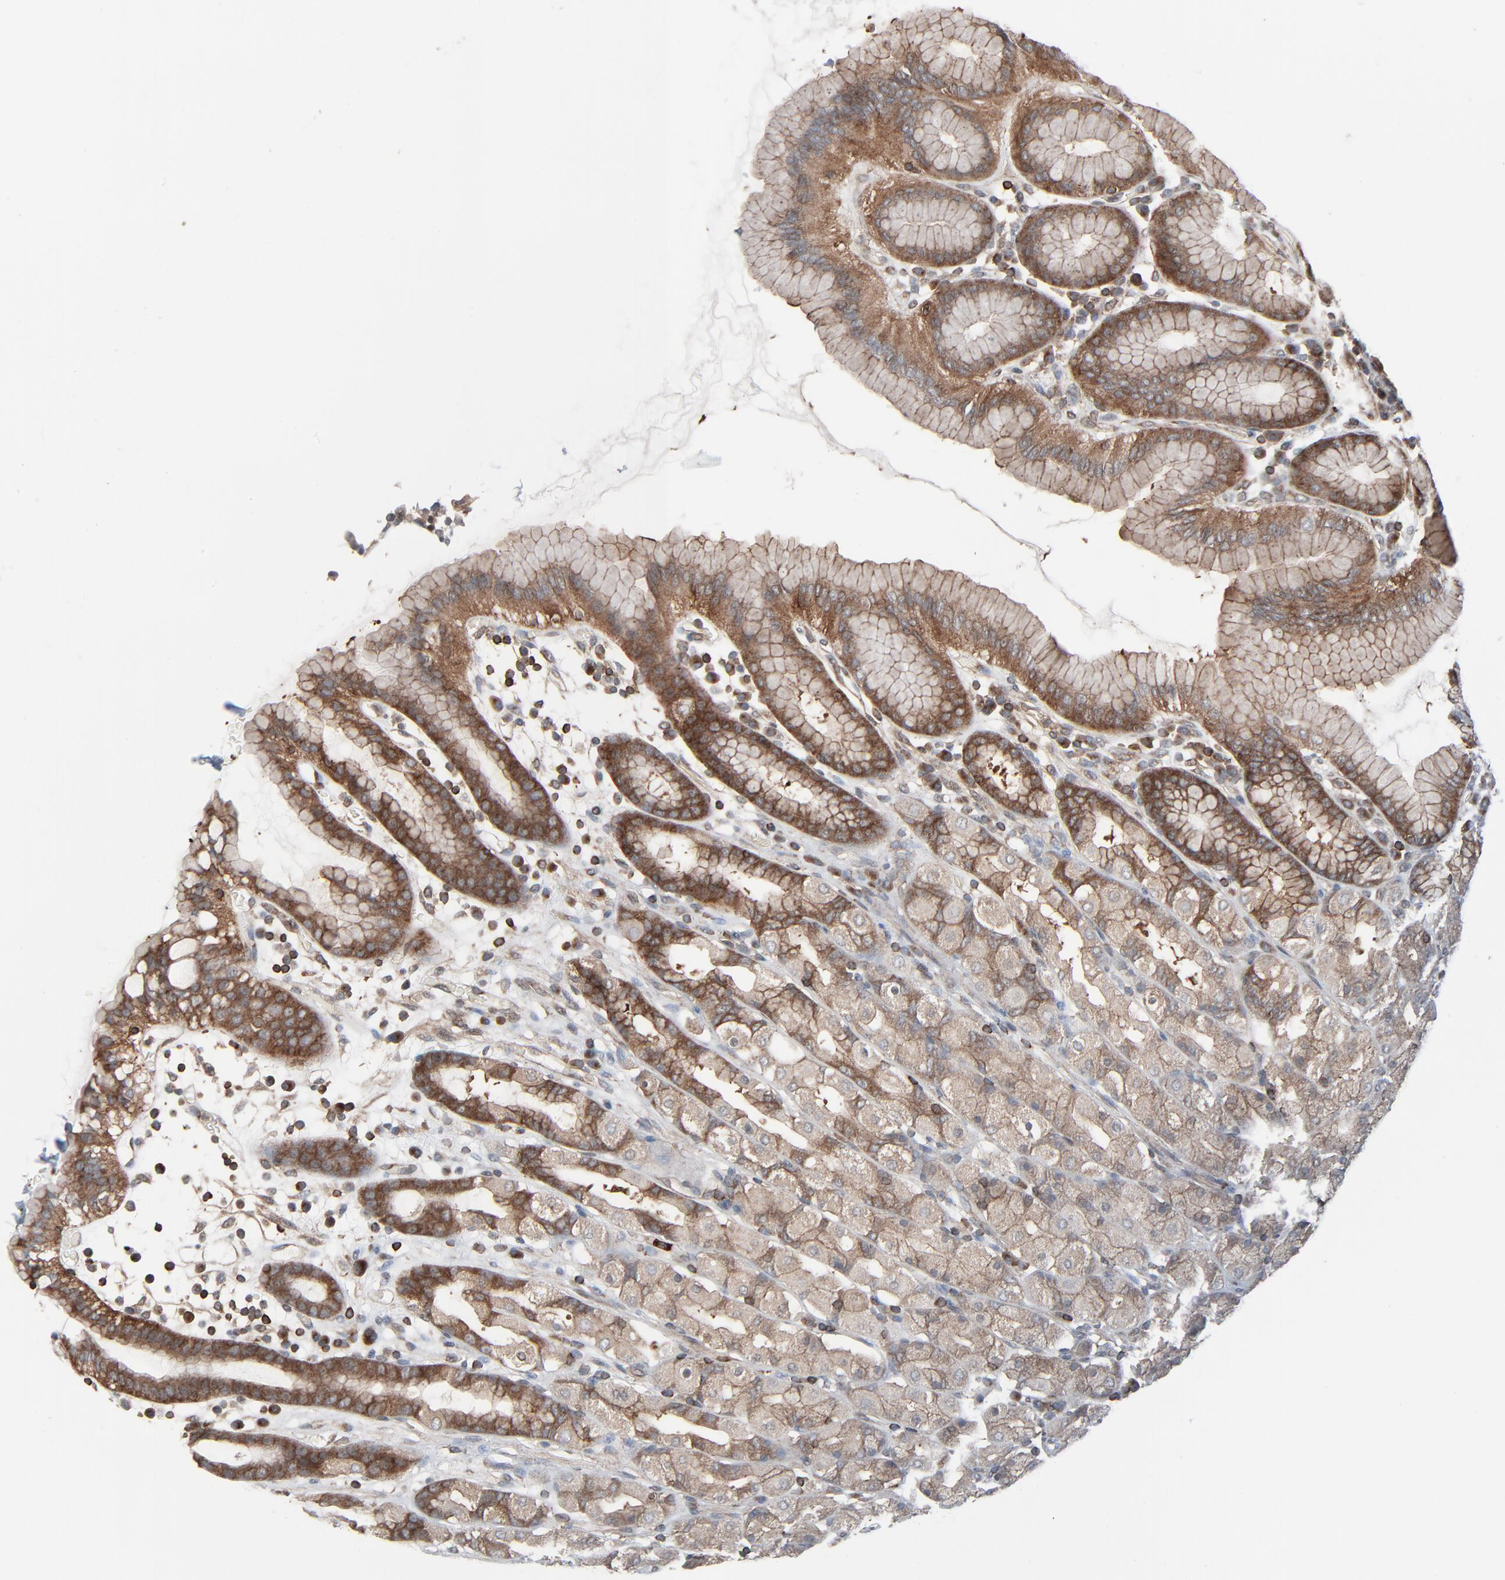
{"staining": {"intensity": "moderate", "quantity": "25%-75%", "location": "cytoplasmic/membranous"}, "tissue": "stomach", "cell_type": "Glandular cells", "image_type": "normal", "snomed": [{"axis": "morphology", "description": "Normal tissue, NOS"}, {"axis": "topography", "description": "Stomach, upper"}], "caption": "This image reveals unremarkable stomach stained with immunohistochemistry (IHC) to label a protein in brown. The cytoplasmic/membranous of glandular cells show moderate positivity for the protein. Nuclei are counter-stained blue.", "gene": "OPTN", "patient": {"sex": "male", "age": 68}}